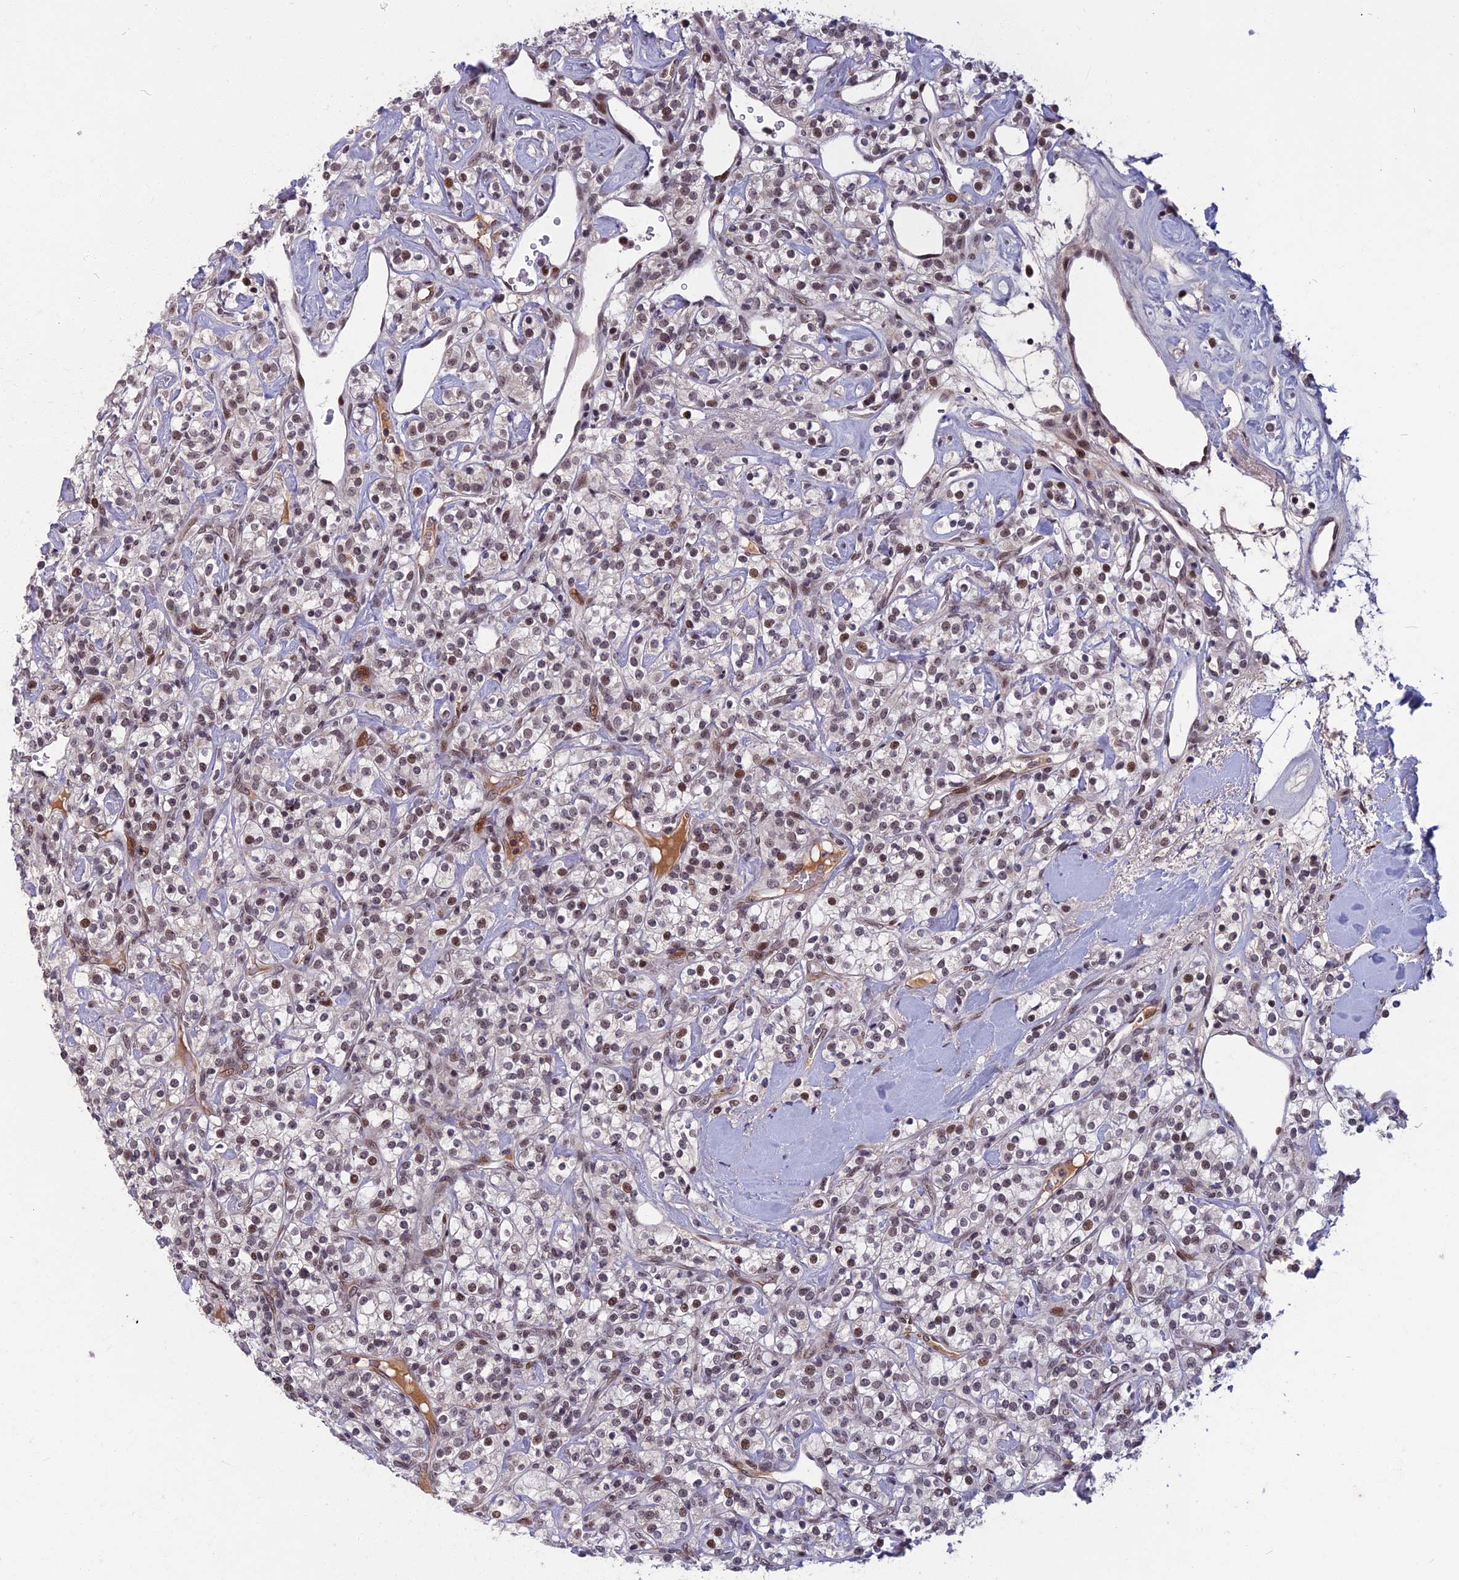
{"staining": {"intensity": "moderate", "quantity": "25%-75%", "location": "nuclear"}, "tissue": "renal cancer", "cell_type": "Tumor cells", "image_type": "cancer", "snomed": [{"axis": "morphology", "description": "Adenocarcinoma, NOS"}, {"axis": "topography", "description": "Kidney"}], "caption": "Protein staining by immunohistochemistry (IHC) shows moderate nuclear expression in about 25%-75% of tumor cells in adenocarcinoma (renal). (DAB IHC, brown staining for protein, blue staining for nuclei).", "gene": "CDC7", "patient": {"sex": "male", "age": 77}}